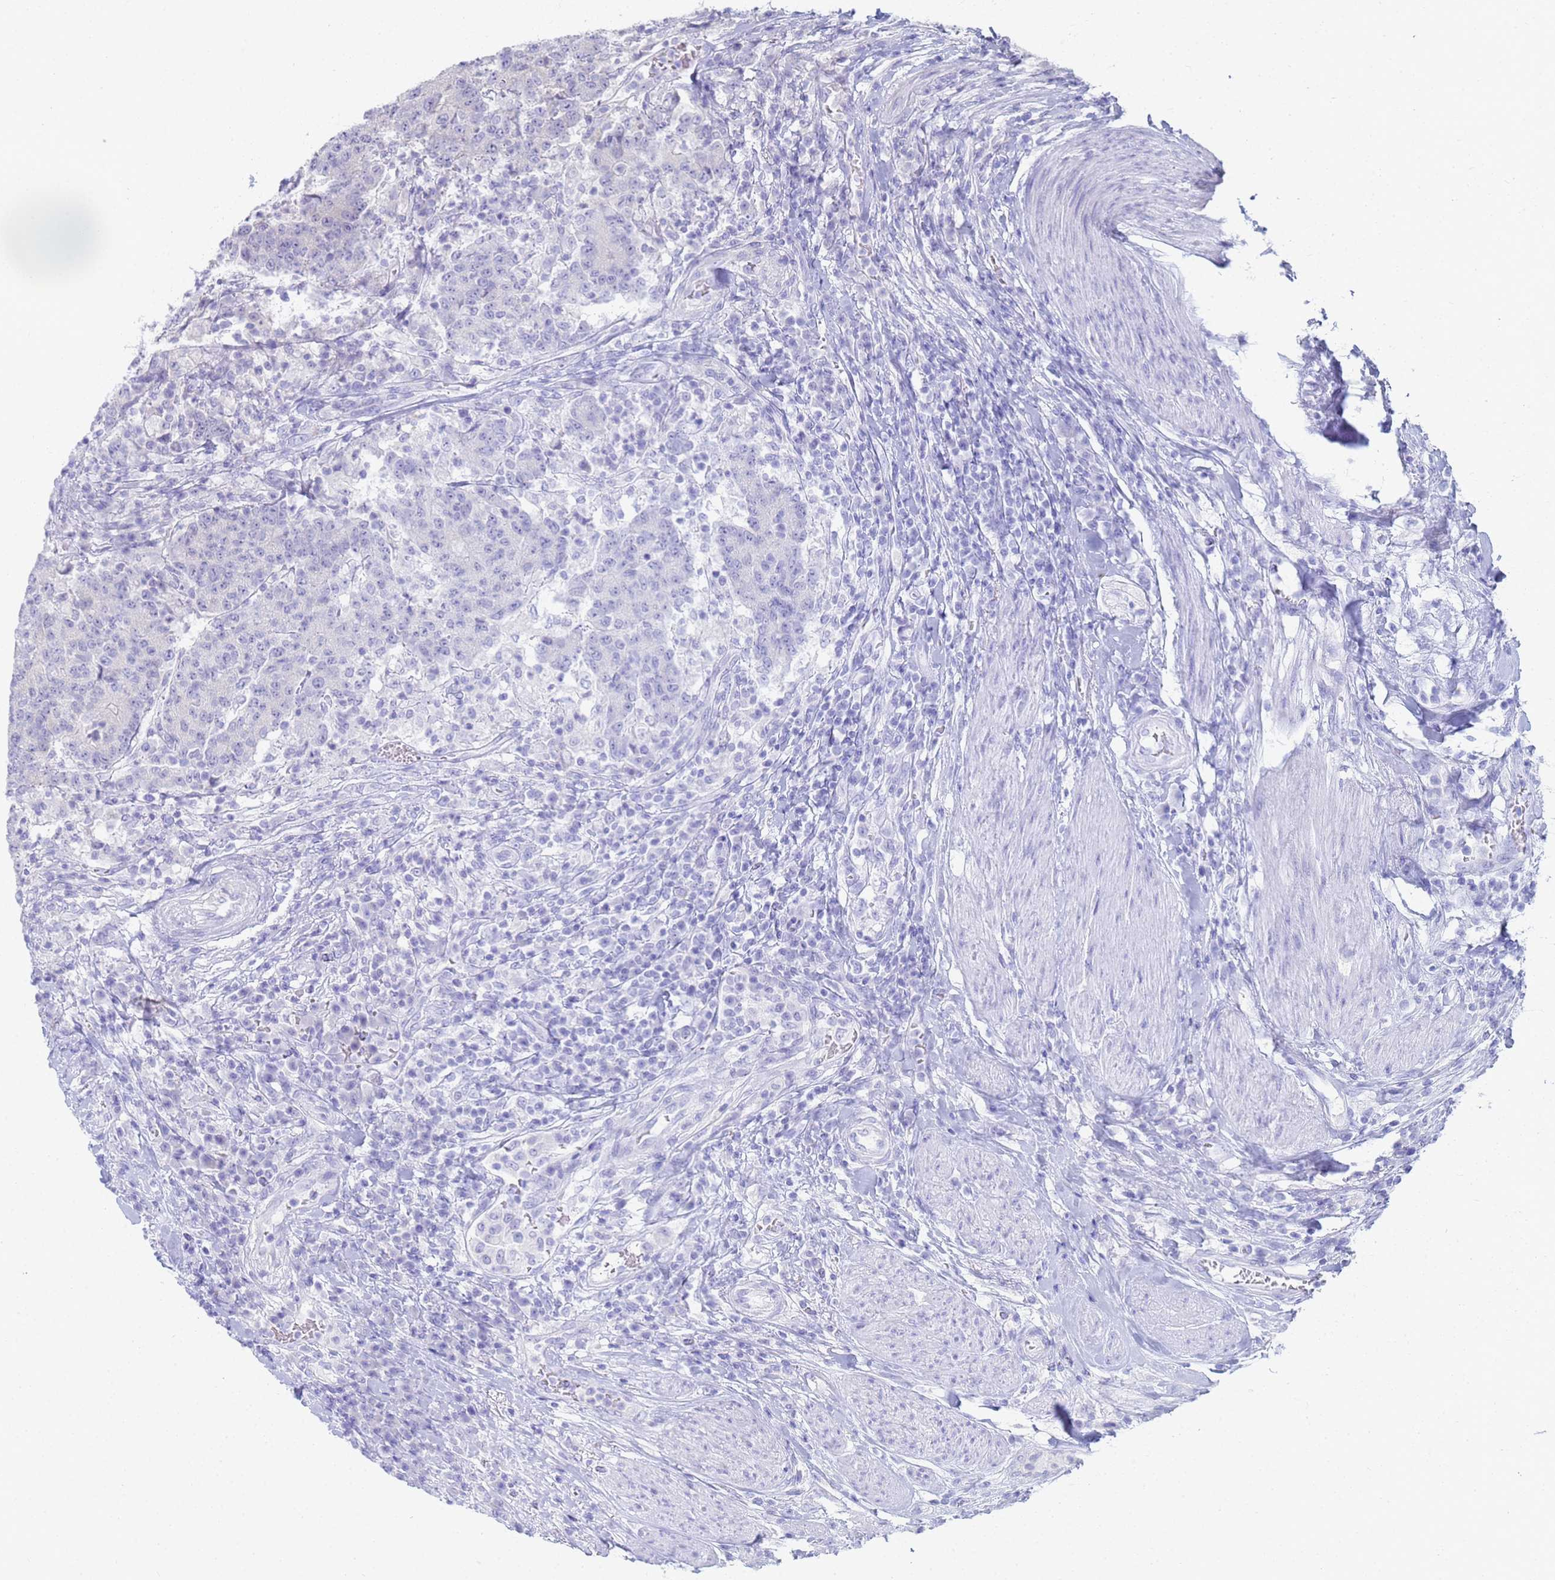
{"staining": {"intensity": "weak", "quantity": "25%-75%", "location": "cytoplasmic/membranous"}, "tissue": "colorectal cancer", "cell_type": "Tumor cells", "image_type": "cancer", "snomed": [{"axis": "morphology", "description": "Adenocarcinoma, NOS"}, {"axis": "topography", "description": "Colon"}], "caption": "A high-resolution photomicrograph shows IHC staining of colorectal adenocarcinoma, which displays weak cytoplasmic/membranous positivity in approximately 25%-75% of tumor cells.", "gene": "SHARPIN", "patient": {"sex": "female", "age": 75}}